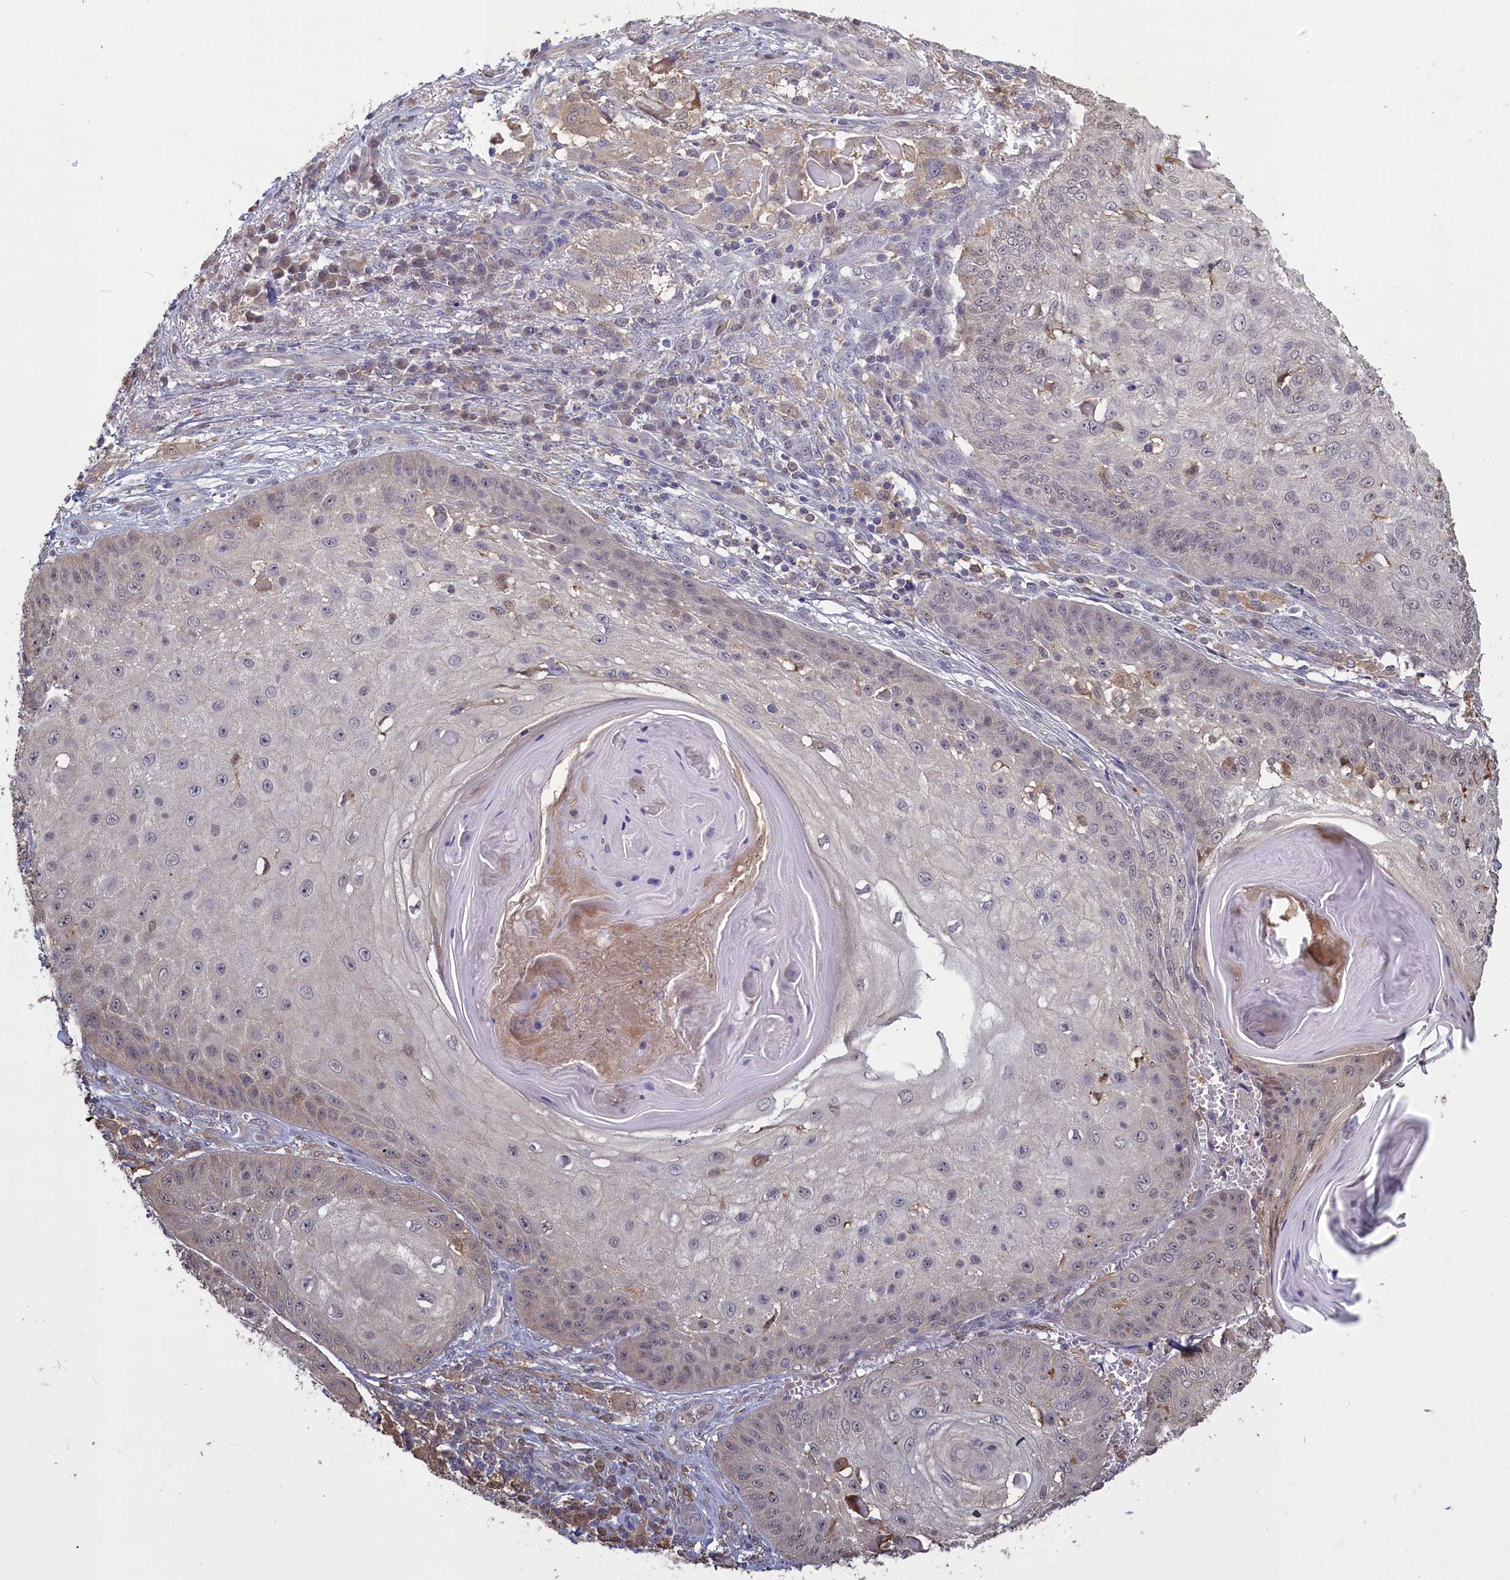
{"staining": {"intensity": "weak", "quantity": "<25%", "location": "cytoplasmic/membranous"}, "tissue": "skin cancer", "cell_type": "Tumor cells", "image_type": "cancer", "snomed": [{"axis": "morphology", "description": "Squamous cell carcinoma, NOS"}, {"axis": "topography", "description": "Skin"}], "caption": "Tumor cells are negative for brown protein staining in skin squamous cell carcinoma.", "gene": "UCHL3", "patient": {"sex": "male", "age": 70}}